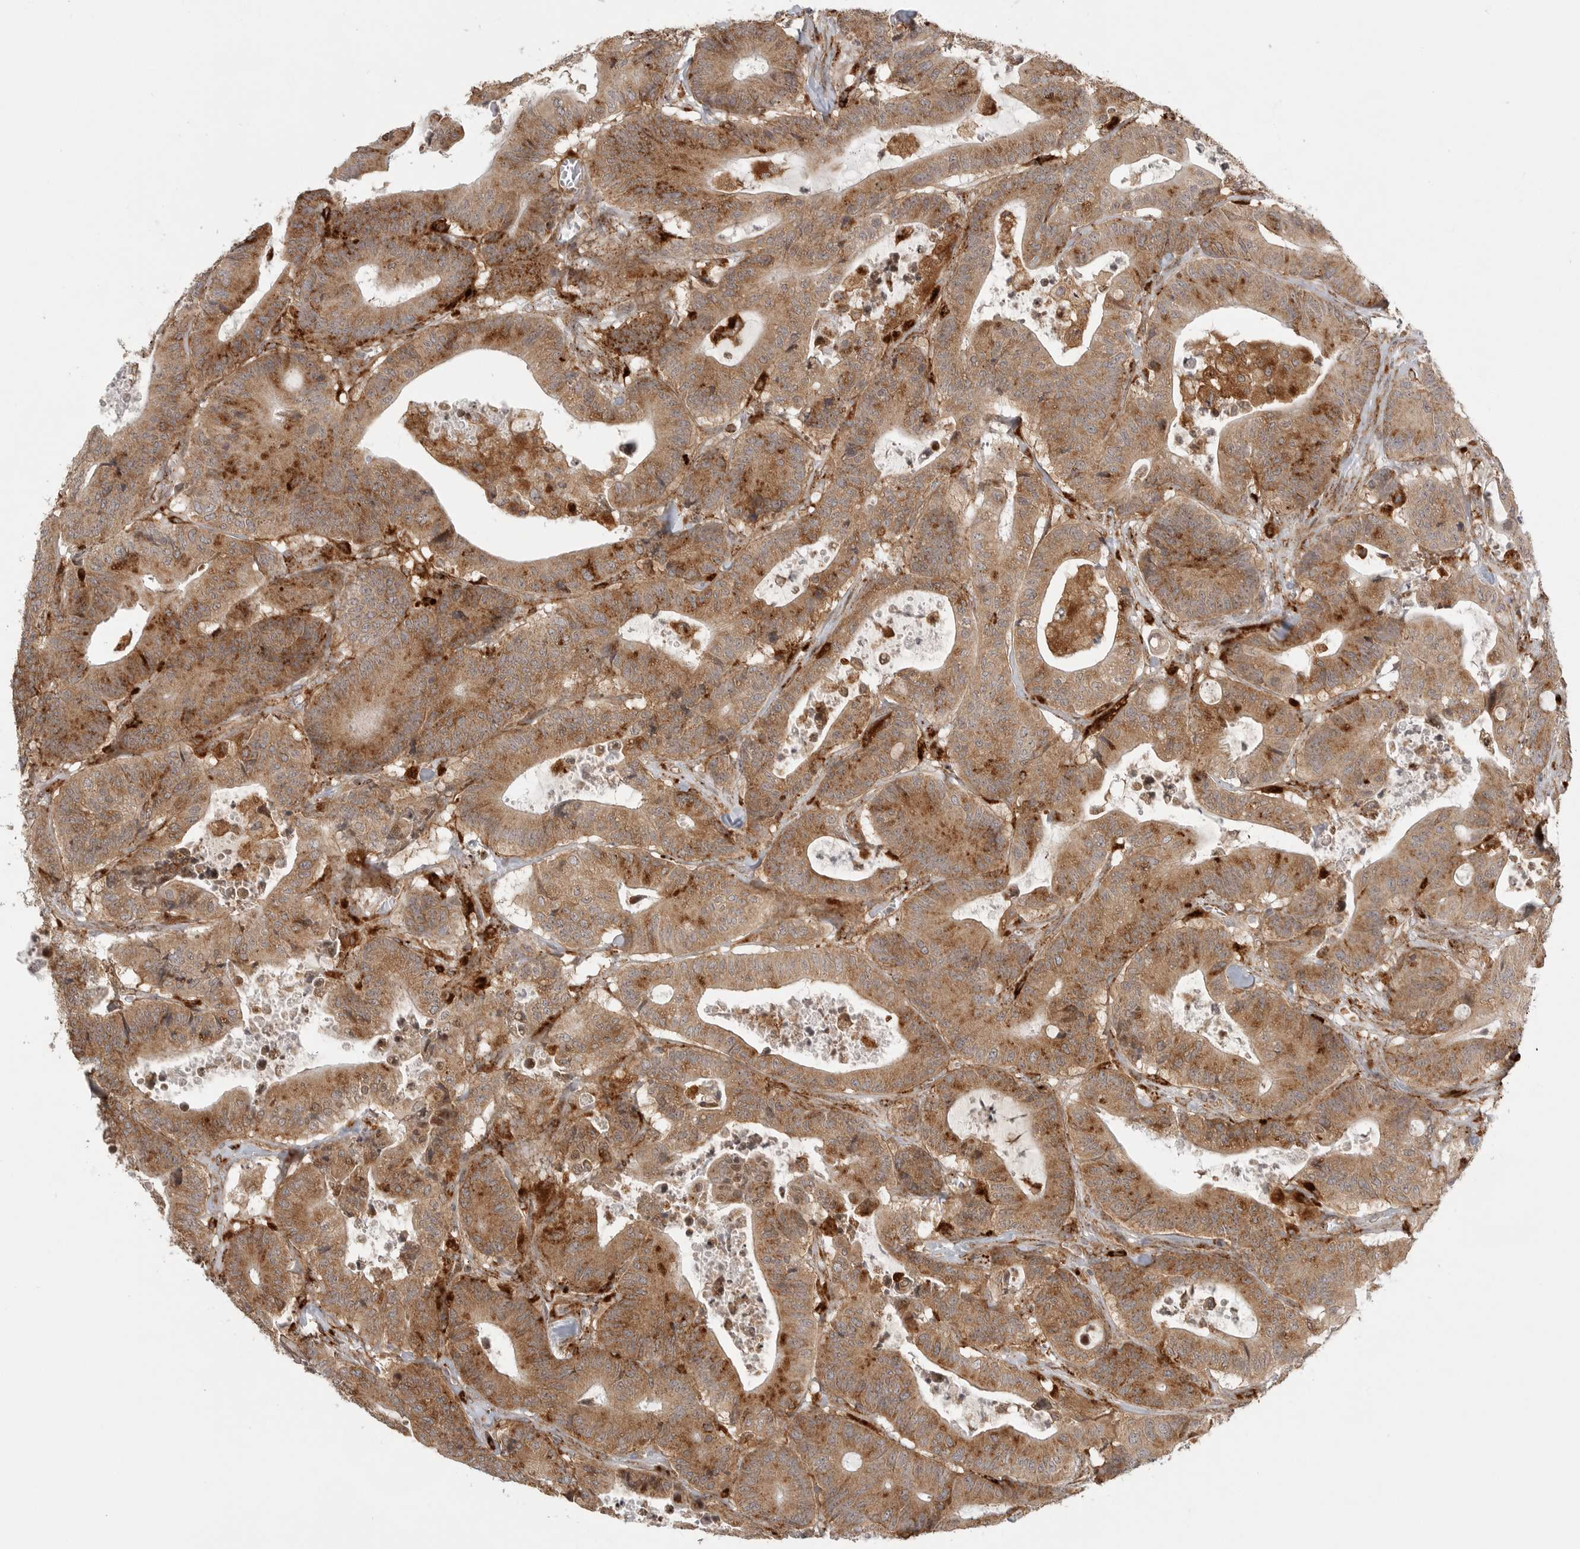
{"staining": {"intensity": "moderate", "quantity": ">75%", "location": "cytoplasmic/membranous"}, "tissue": "colorectal cancer", "cell_type": "Tumor cells", "image_type": "cancer", "snomed": [{"axis": "morphology", "description": "Adenocarcinoma, NOS"}, {"axis": "topography", "description": "Colon"}], "caption": "Moderate cytoplasmic/membranous protein staining is identified in approximately >75% of tumor cells in adenocarcinoma (colorectal).", "gene": "IDUA", "patient": {"sex": "female", "age": 84}}